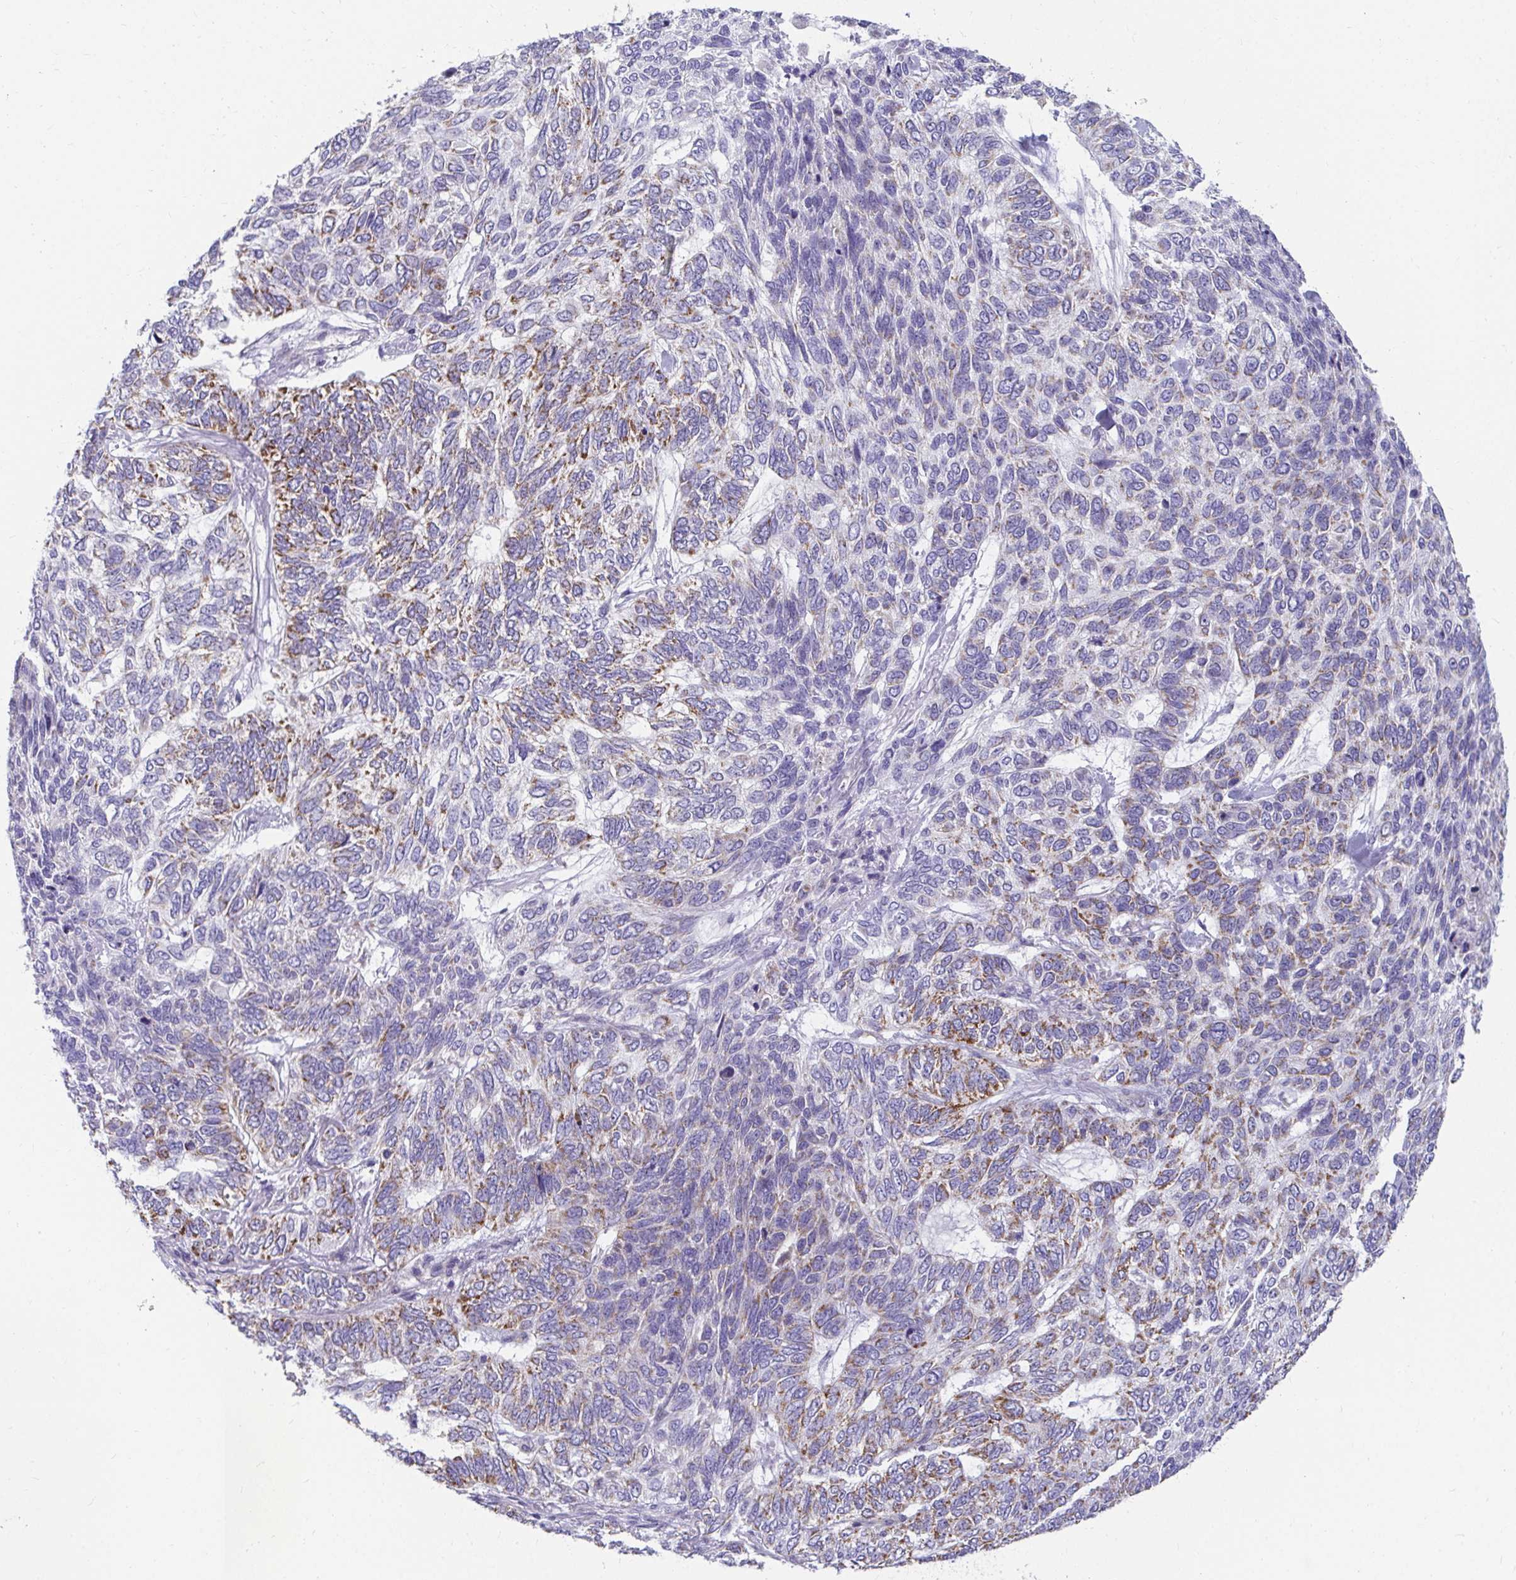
{"staining": {"intensity": "moderate", "quantity": "25%-75%", "location": "cytoplasmic/membranous"}, "tissue": "skin cancer", "cell_type": "Tumor cells", "image_type": "cancer", "snomed": [{"axis": "morphology", "description": "Basal cell carcinoma"}, {"axis": "topography", "description": "Skin"}], "caption": "DAB (3,3'-diaminobenzidine) immunohistochemical staining of human basal cell carcinoma (skin) demonstrates moderate cytoplasmic/membranous protein positivity in about 25%-75% of tumor cells.", "gene": "EXOC5", "patient": {"sex": "female", "age": 65}}